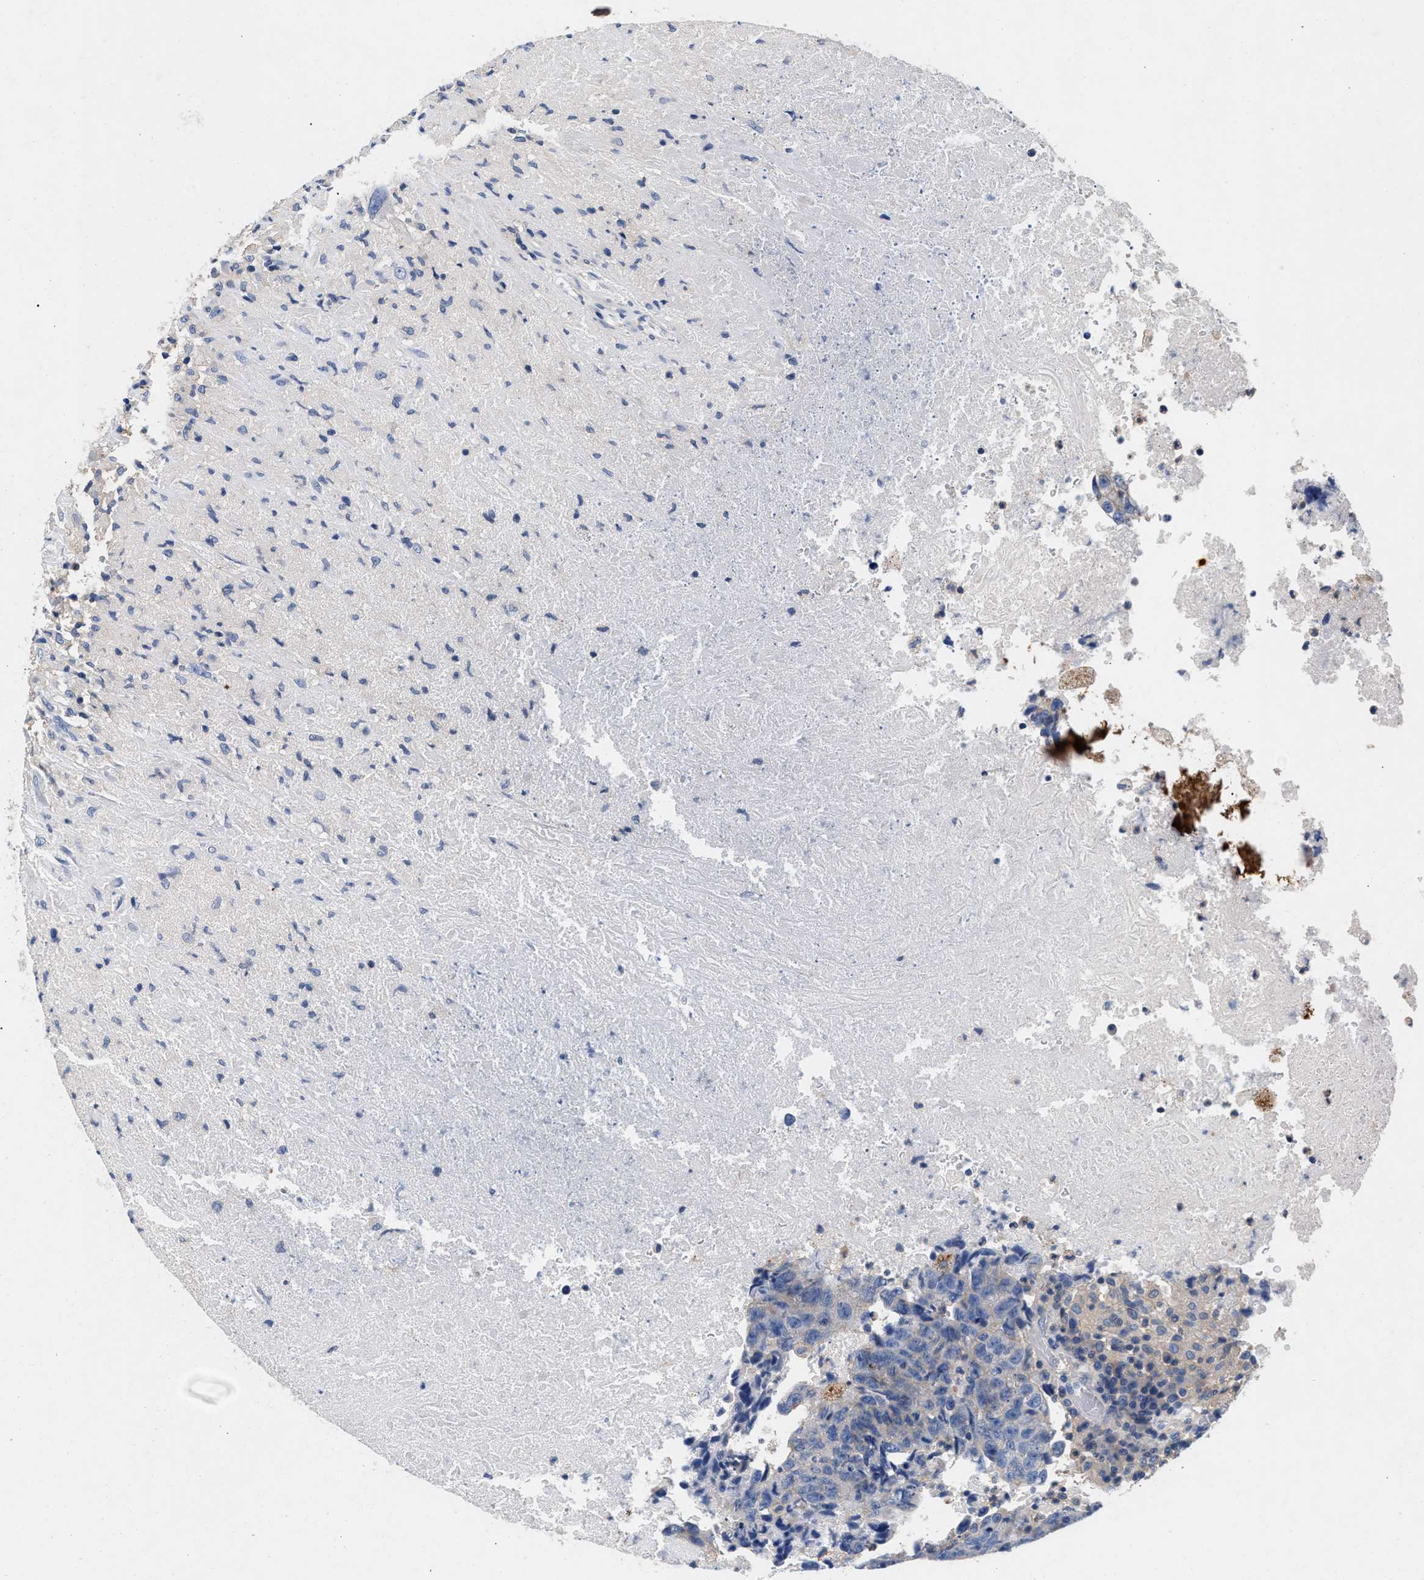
{"staining": {"intensity": "negative", "quantity": "none", "location": "none"}, "tissue": "testis cancer", "cell_type": "Tumor cells", "image_type": "cancer", "snomed": [{"axis": "morphology", "description": "Necrosis, NOS"}, {"axis": "morphology", "description": "Carcinoma, Embryonal, NOS"}, {"axis": "topography", "description": "Testis"}], "caption": "A high-resolution photomicrograph shows IHC staining of embryonal carcinoma (testis), which demonstrates no significant staining in tumor cells. Nuclei are stained in blue.", "gene": "GNAI3", "patient": {"sex": "male", "age": 19}}